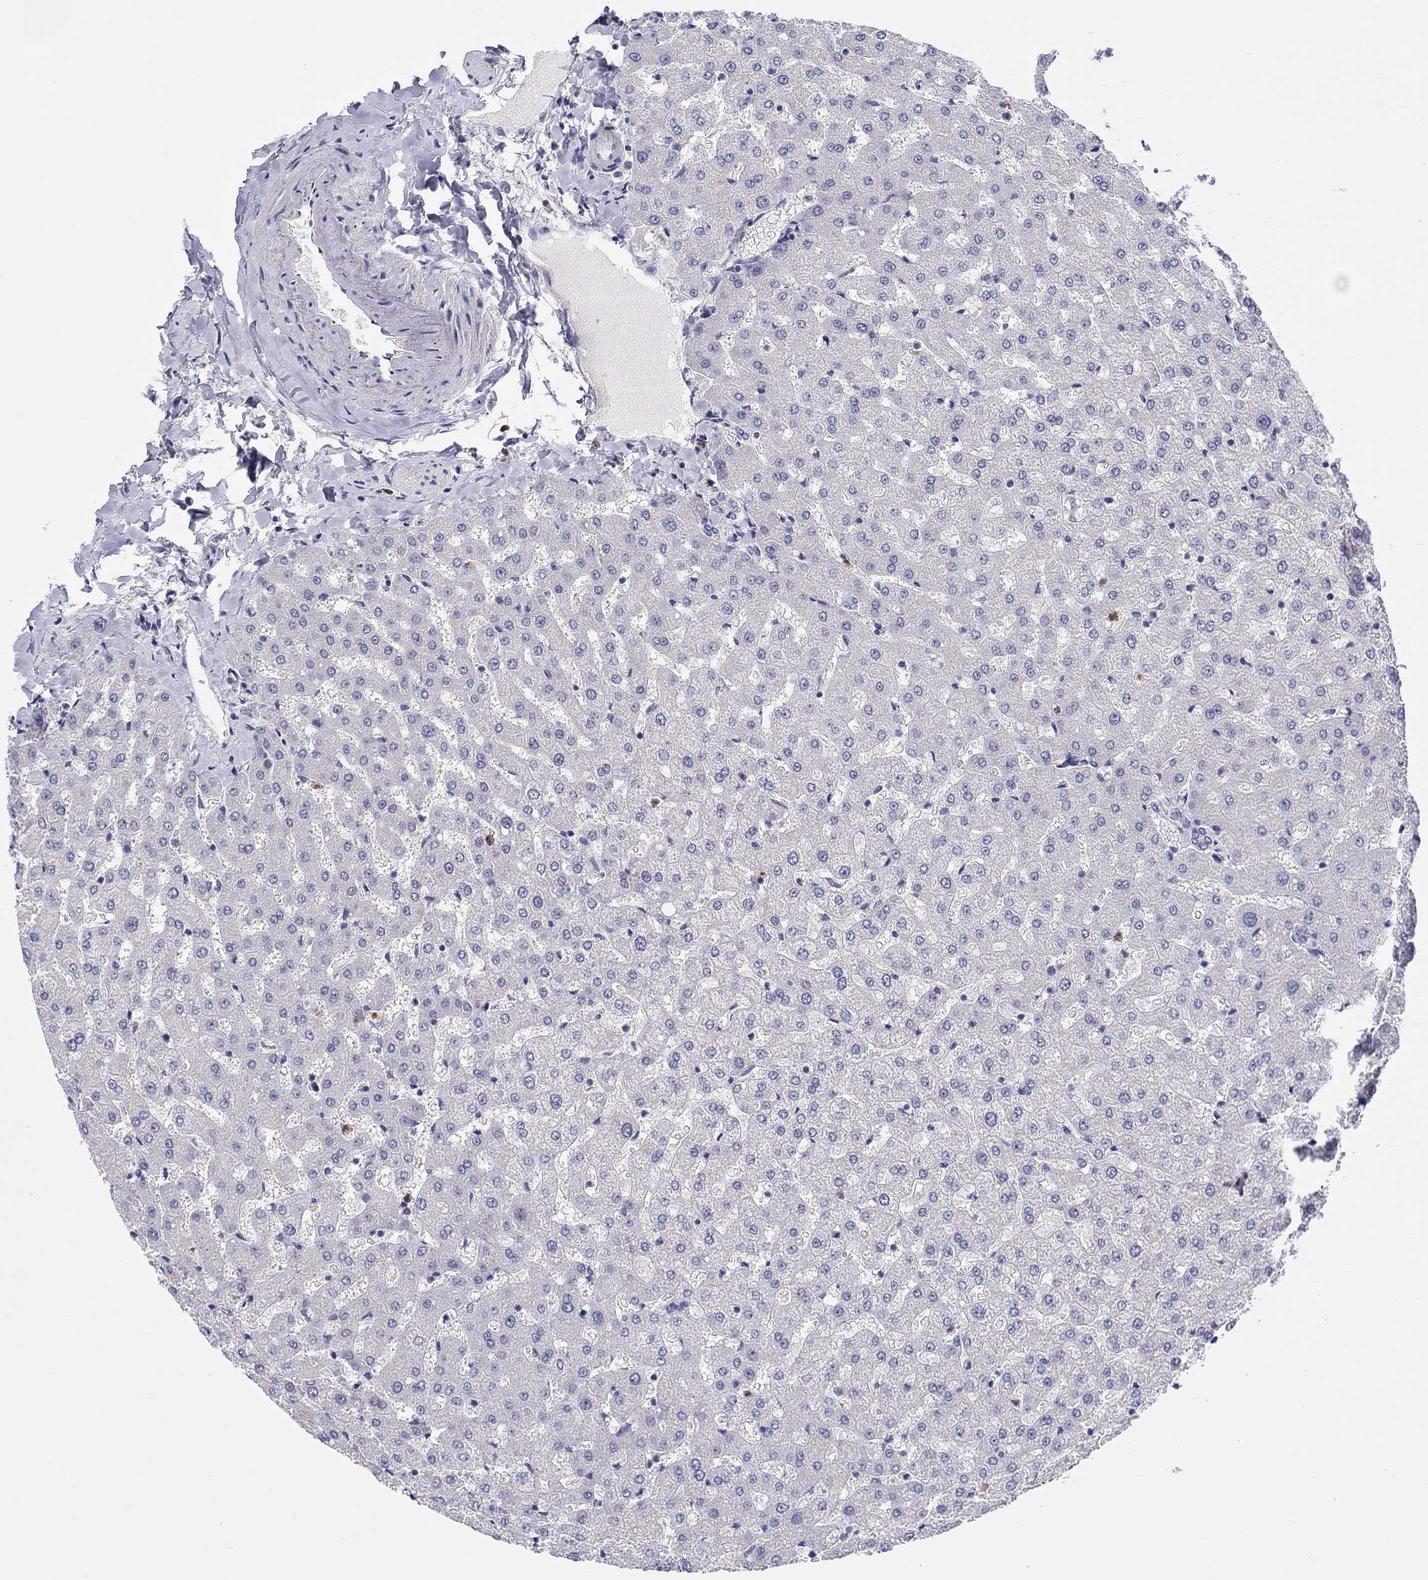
{"staining": {"intensity": "negative", "quantity": "none", "location": "none"}, "tissue": "liver", "cell_type": "Cholangiocytes", "image_type": "normal", "snomed": [{"axis": "morphology", "description": "Normal tissue, NOS"}, {"axis": "topography", "description": "Liver"}], "caption": "Immunohistochemical staining of normal liver exhibits no significant positivity in cholangiocytes.", "gene": "ABCG4", "patient": {"sex": "female", "age": 50}}